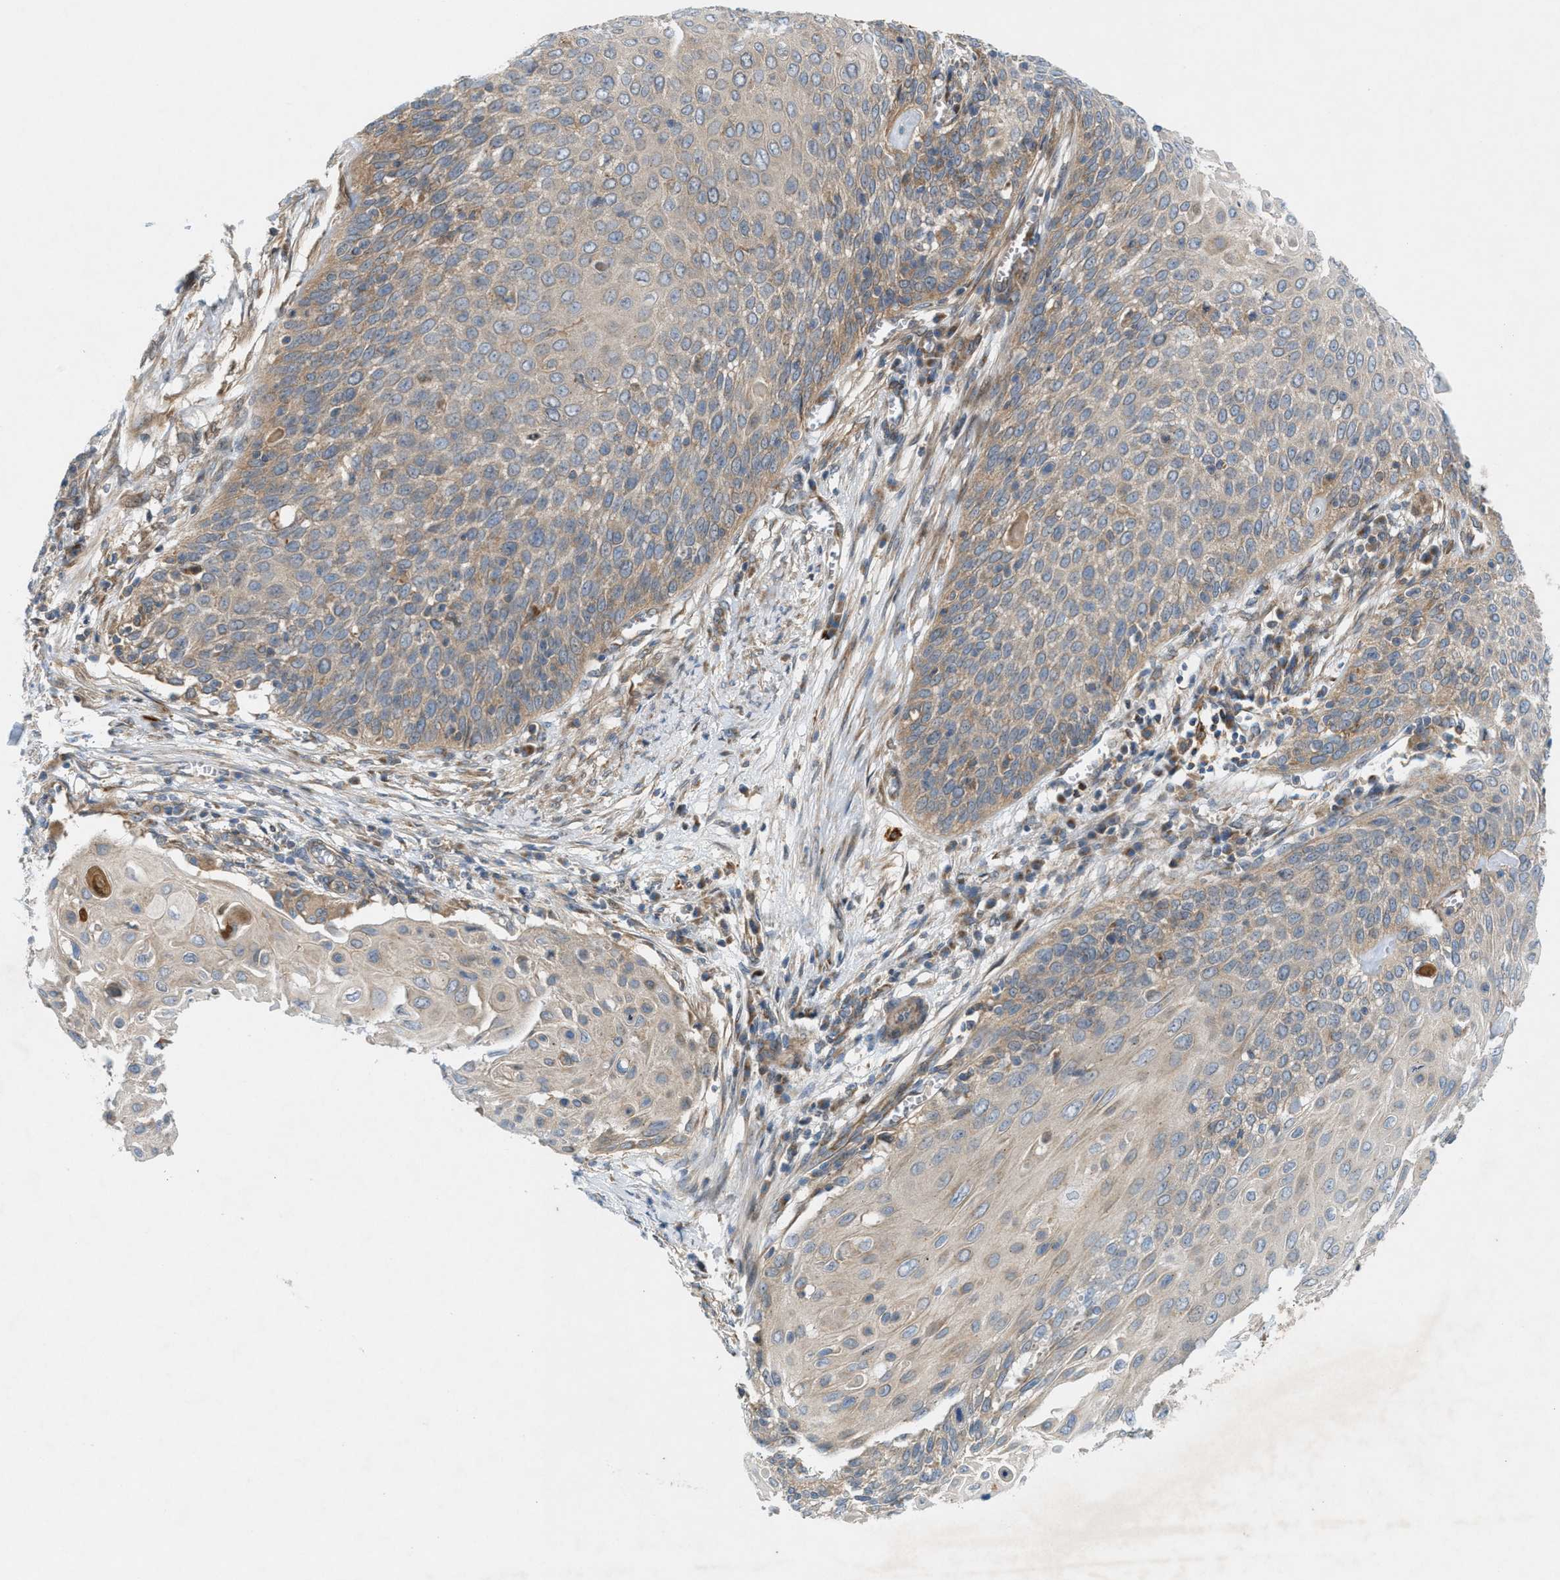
{"staining": {"intensity": "weak", "quantity": ">75%", "location": "cytoplasmic/membranous"}, "tissue": "cervical cancer", "cell_type": "Tumor cells", "image_type": "cancer", "snomed": [{"axis": "morphology", "description": "Squamous cell carcinoma, NOS"}, {"axis": "topography", "description": "Cervix"}], "caption": "Immunohistochemical staining of cervical cancer reveals weak cytoplasmic/membranous protein staining in about >75% of tumor cells.", "gene": "CYB5D1", "patient": {"sex": "female", "age": 39}}